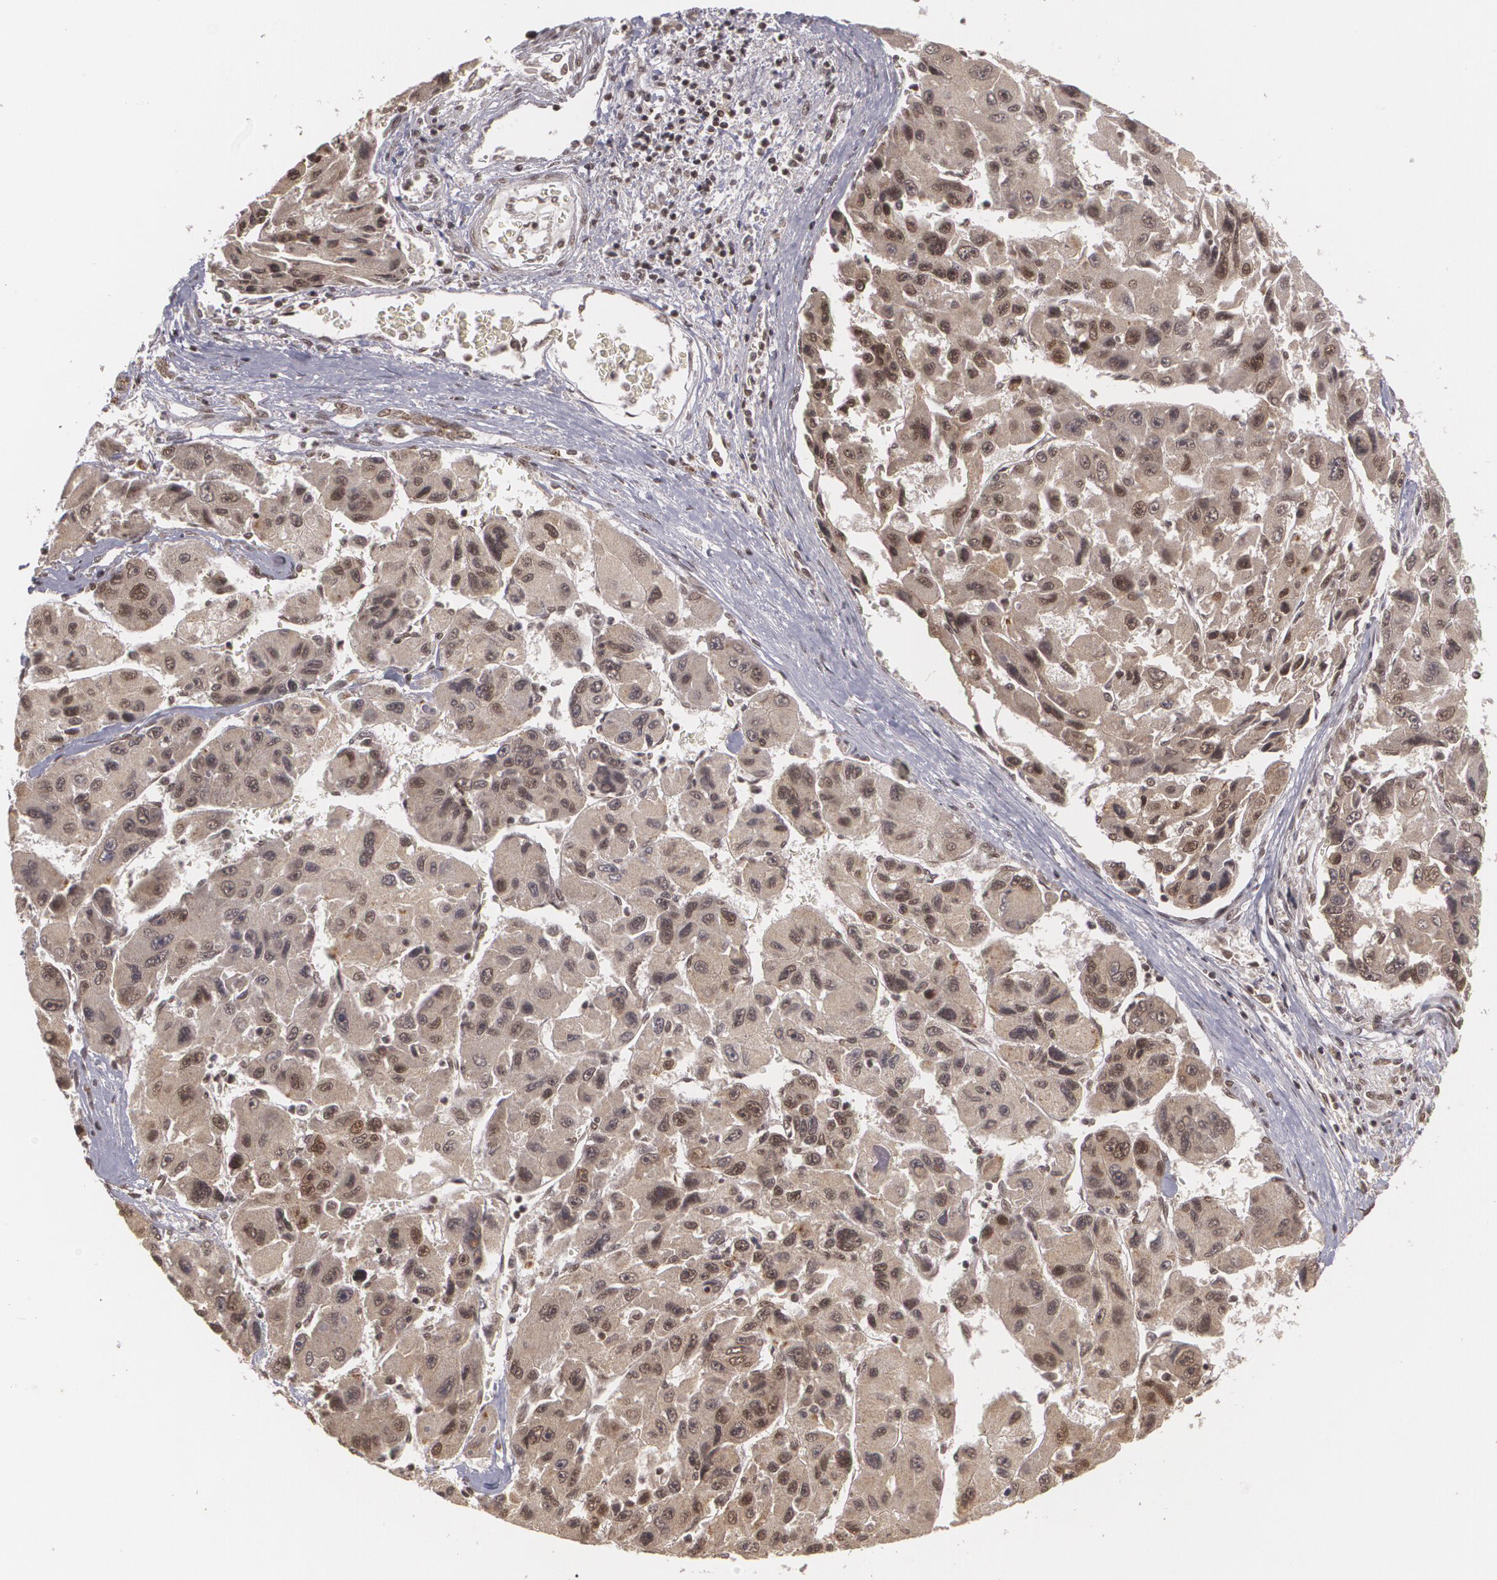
{"staining": {"intensity": "moderate", "quantity": ">75%", "location": "nuclear"}, "tissue": "liver cancer", "cell_type": "Tumor cells", "image_type": "cancer", "snomed": [{"axis": "morphology", "description": "Carcinoma, Hepatocellular, NOS"}, {"axis": "topography", "description": "Liver"}], "caption": "Protein expression analysis of human hepatocellular carcinoma (liver) reveals moderate nuclear staining in about >75% of tumor cells.", "gene": "RXRB", "patient": {"sex": "male", "age": 64}}